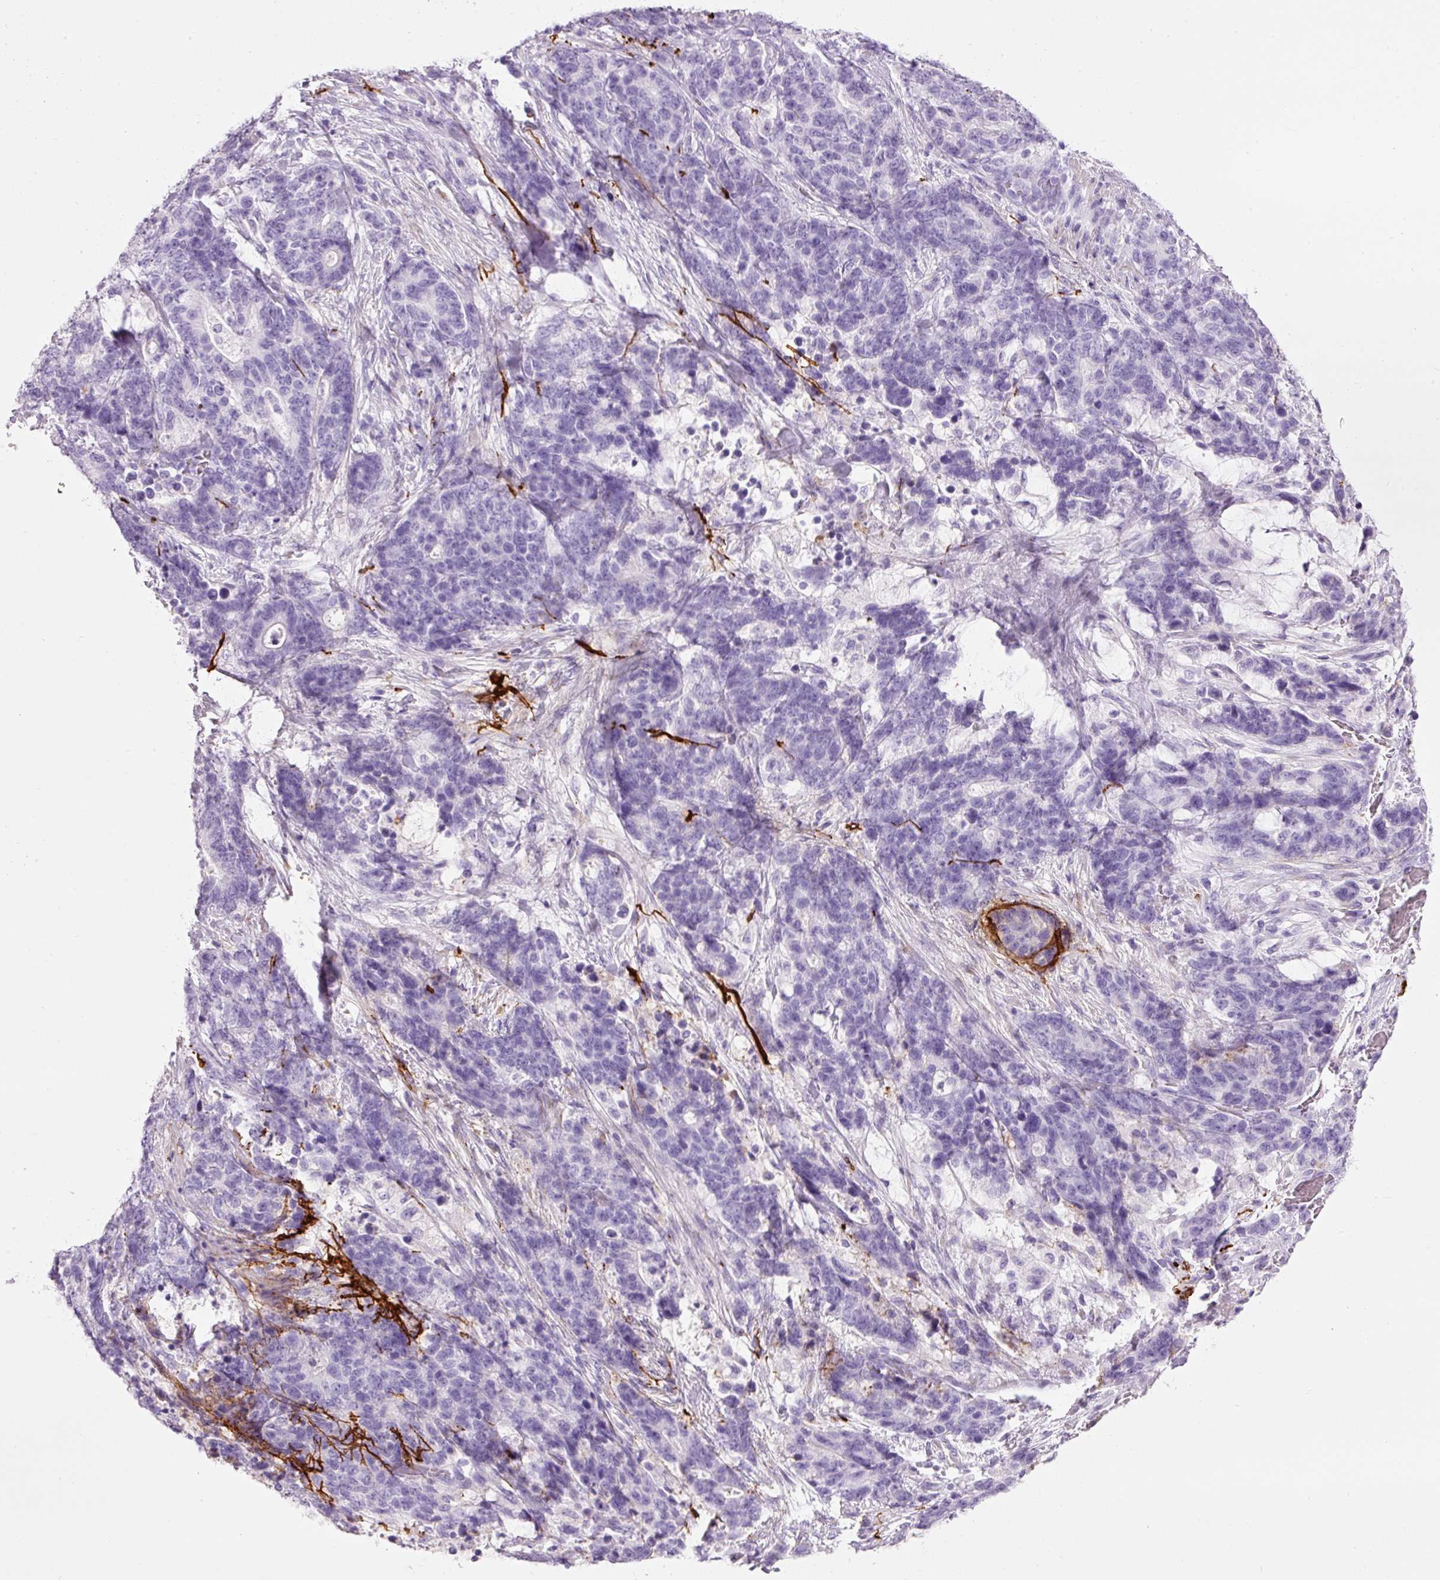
{"staining": {"intensity": "negative", "quantity": "none", "location": "none"}, "tissue": "stomach cancer", "cell_type": "Tumor cells", "image_type": "cancer", "snomed": [{"axis": "morphology", "description": "Normal tissue, NOS"}, {"axis": "morphology", "description": "Adenocarcinoma, NOS"}, {"axis": "topography", "description": "Stomach"}], "caption": "A high-resolution histopathology image shows IHC staining of adenocarcinoma (stomach), which reveals no significant positivity in tumor cells.", "gene": "MFAP4", "patient": {"sex": "female", "age": 64}}